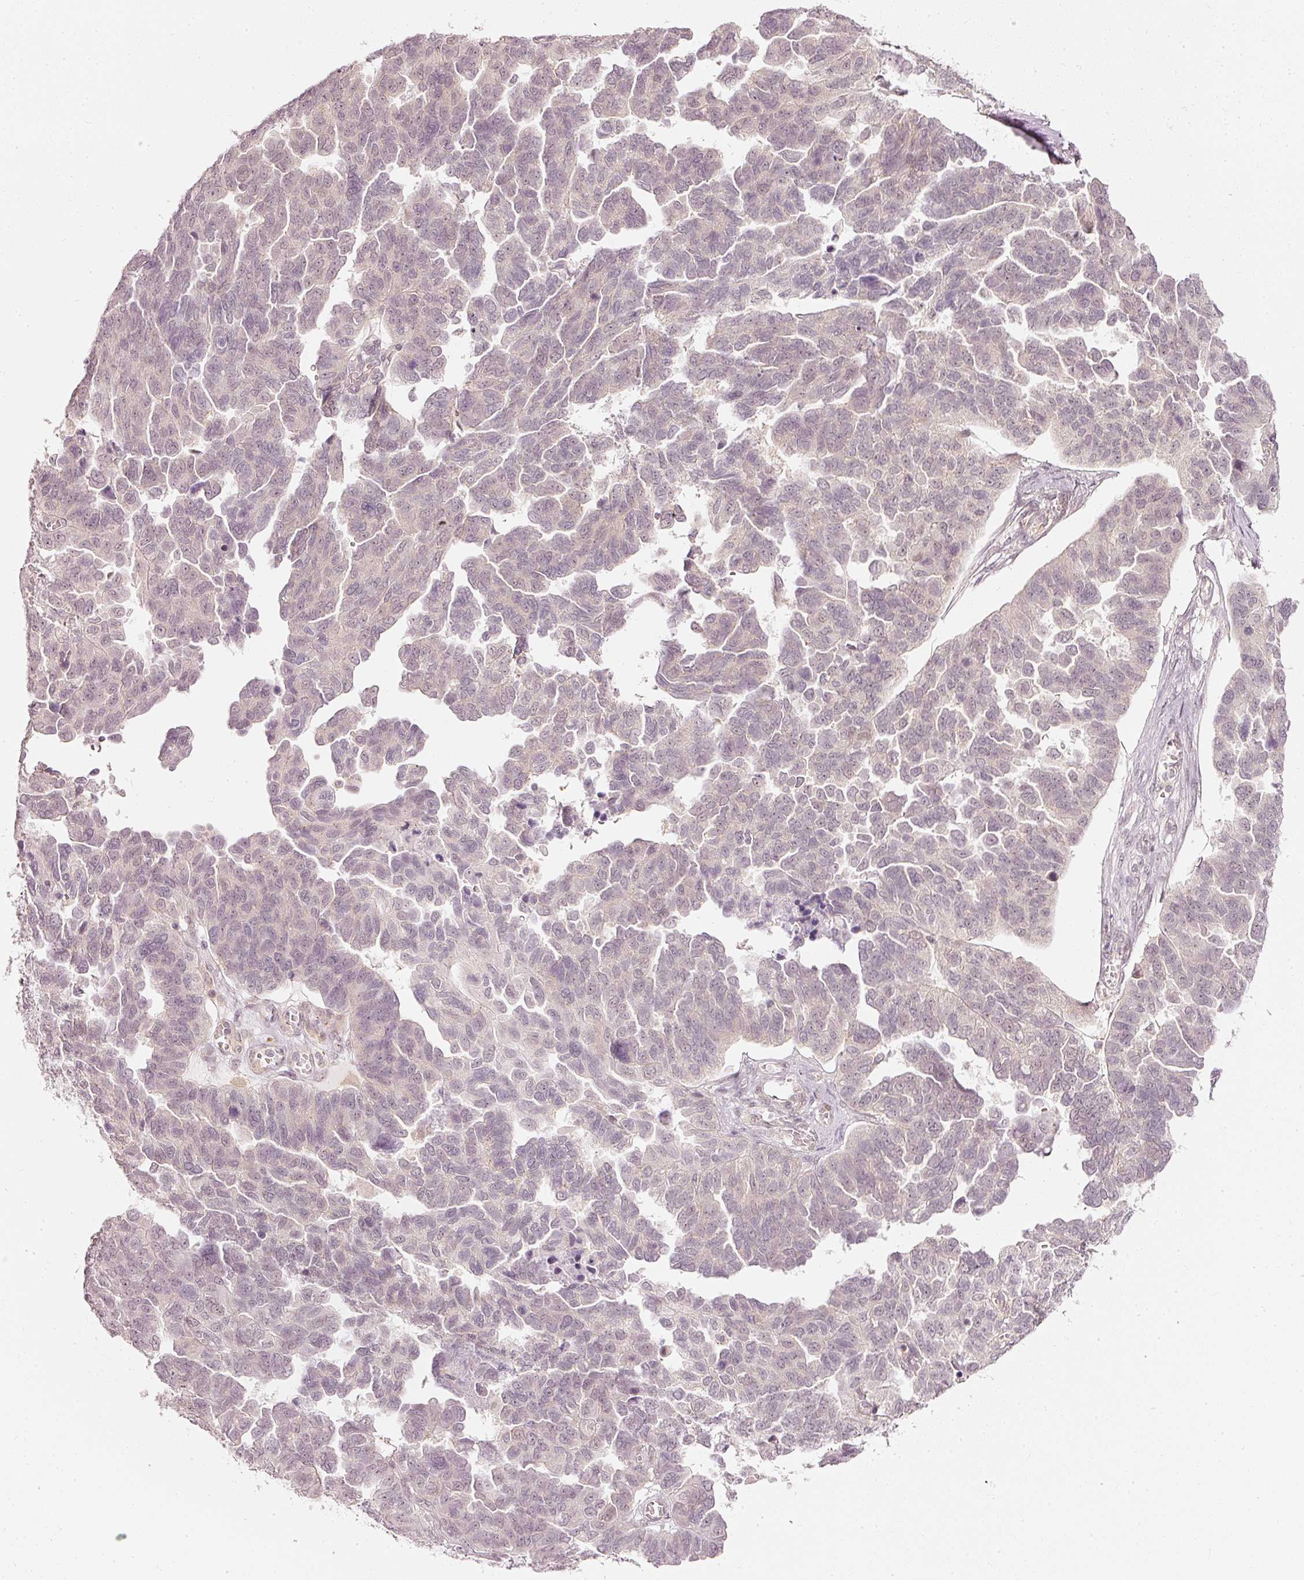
{"staining": {"intensity": "negative", "quantity": "none", "location": "none"}, "tissue": "ovarian cancer", "cell_type": "Tumor cells", "image_type": "cancer", "snomed": [{"axis": "morphology", "description": "Cystadenocarcinoma, serous, NOS"}, {"axis": "topography", "description": "Ovary"}], "caption": "IHC of human ovarian cancer (serous cystadenocarcinoma) exhibits no staining in tumor cells.", "gene": "DRD2", "patient": {"sex": "female", "age": 64}}